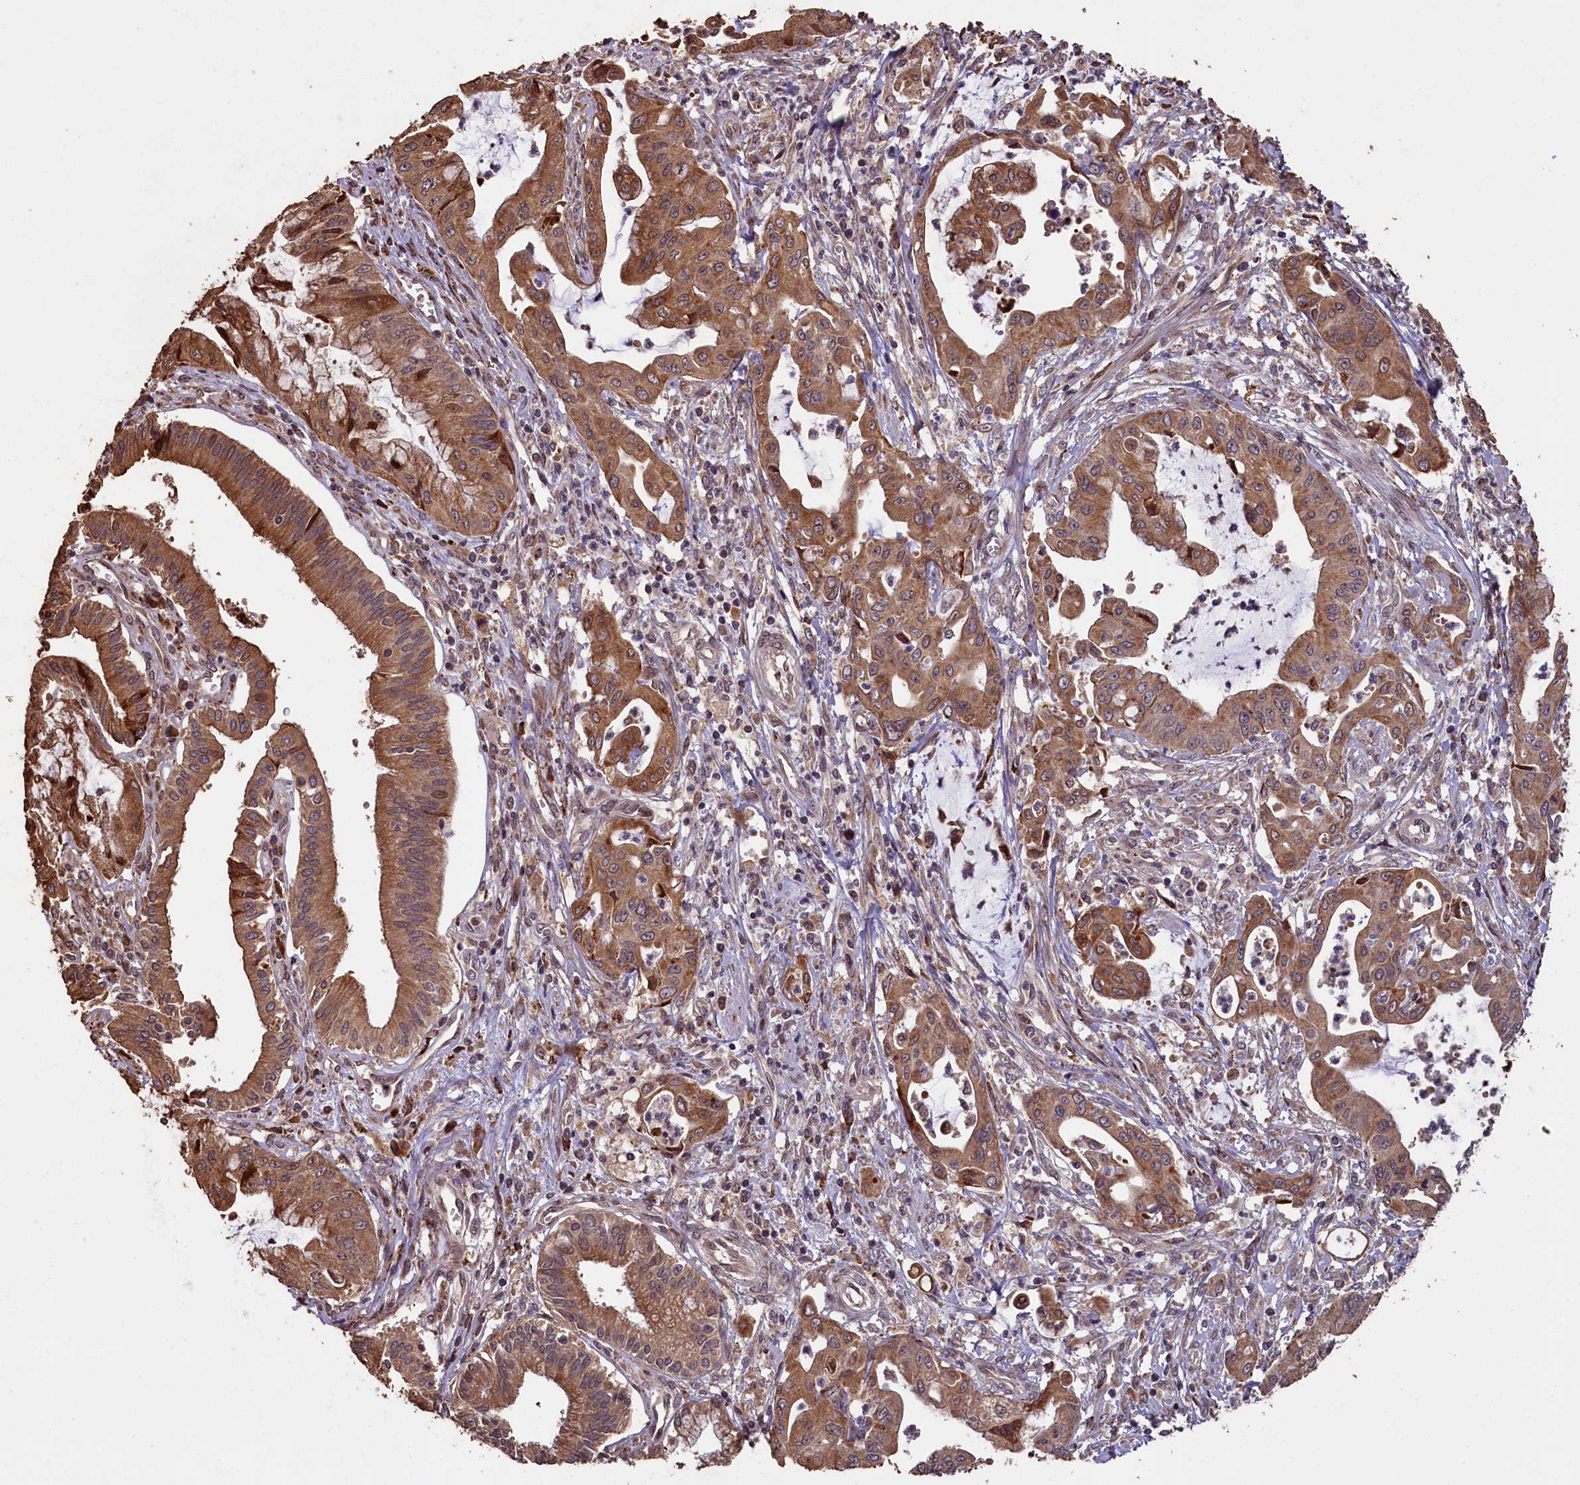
{"staining": {"intensity": "moderate", "quantity": ">75%", "location": "cytoplasmic/membranous"}, "tissue": "pancreatic cancer", "cell_type": "Tumor cells", "image_type": "cancer", "snomed": [{"axis": "morphology", "description": "Adenocarcinoma, NOS"}, {"axis": "topography", "description": "Pancreas"}], "caption": "Adenocarcinoma (pancreatic) stained with DAB (3,3'-diaminobenzidine) immunohistochemistry (IHC) exhibits medium levels of moderate cytoplasmic/membranous staining in about >75% of tumor cells. (Stains: DAB (3,3'-diaminobenzidine) in brown, nuclei in blue, Microscopy: brightfield microscopy at high magnification).", "gene": "SLC38A7", "patient": {"sex": "male", "age": 46}}